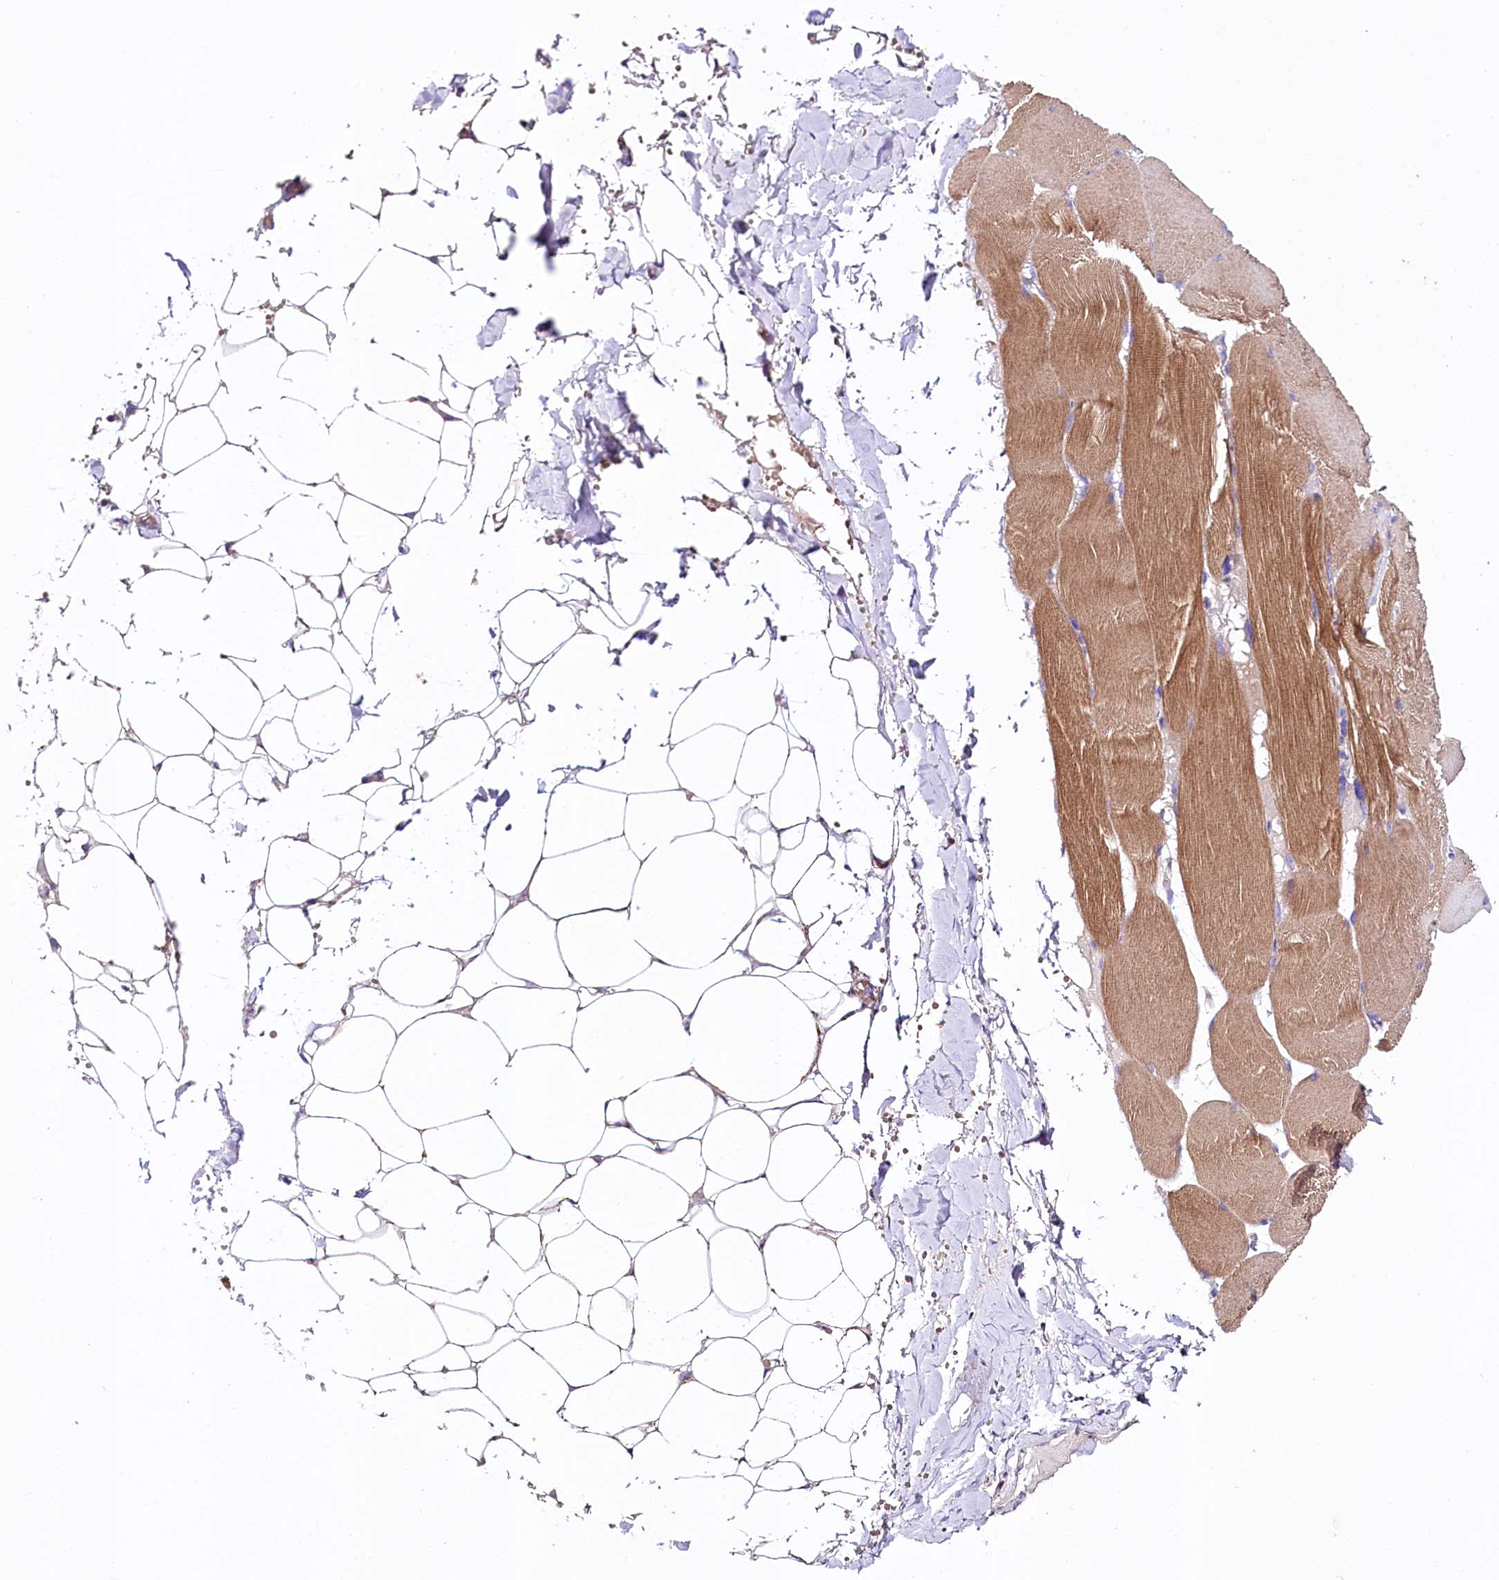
{"staining": {"intensity": "weak", "quantity": "25%-75%", "location": "cytoplasmic/membranous"}, "tissue": "adipose tissue", "cell_type": "Adipocytes", "image_type": "normal", "snomed": [{"axis": "morphology", "description": "Normal tissue, NOS"}, {"axis": "topography", "description": "Skeletal muscle"}, {"axis": "topography", "description": "Peripheral nerve tissue"}], "caption": "Immunohistochemical staining of benign adipose tissue demonstrates low levels of weak cytoplasmic/membranous expression in approximately 25%-75% of adipocytes.", "gene": "ZNF45", "patient": {"sex": "female", "age": 55}}